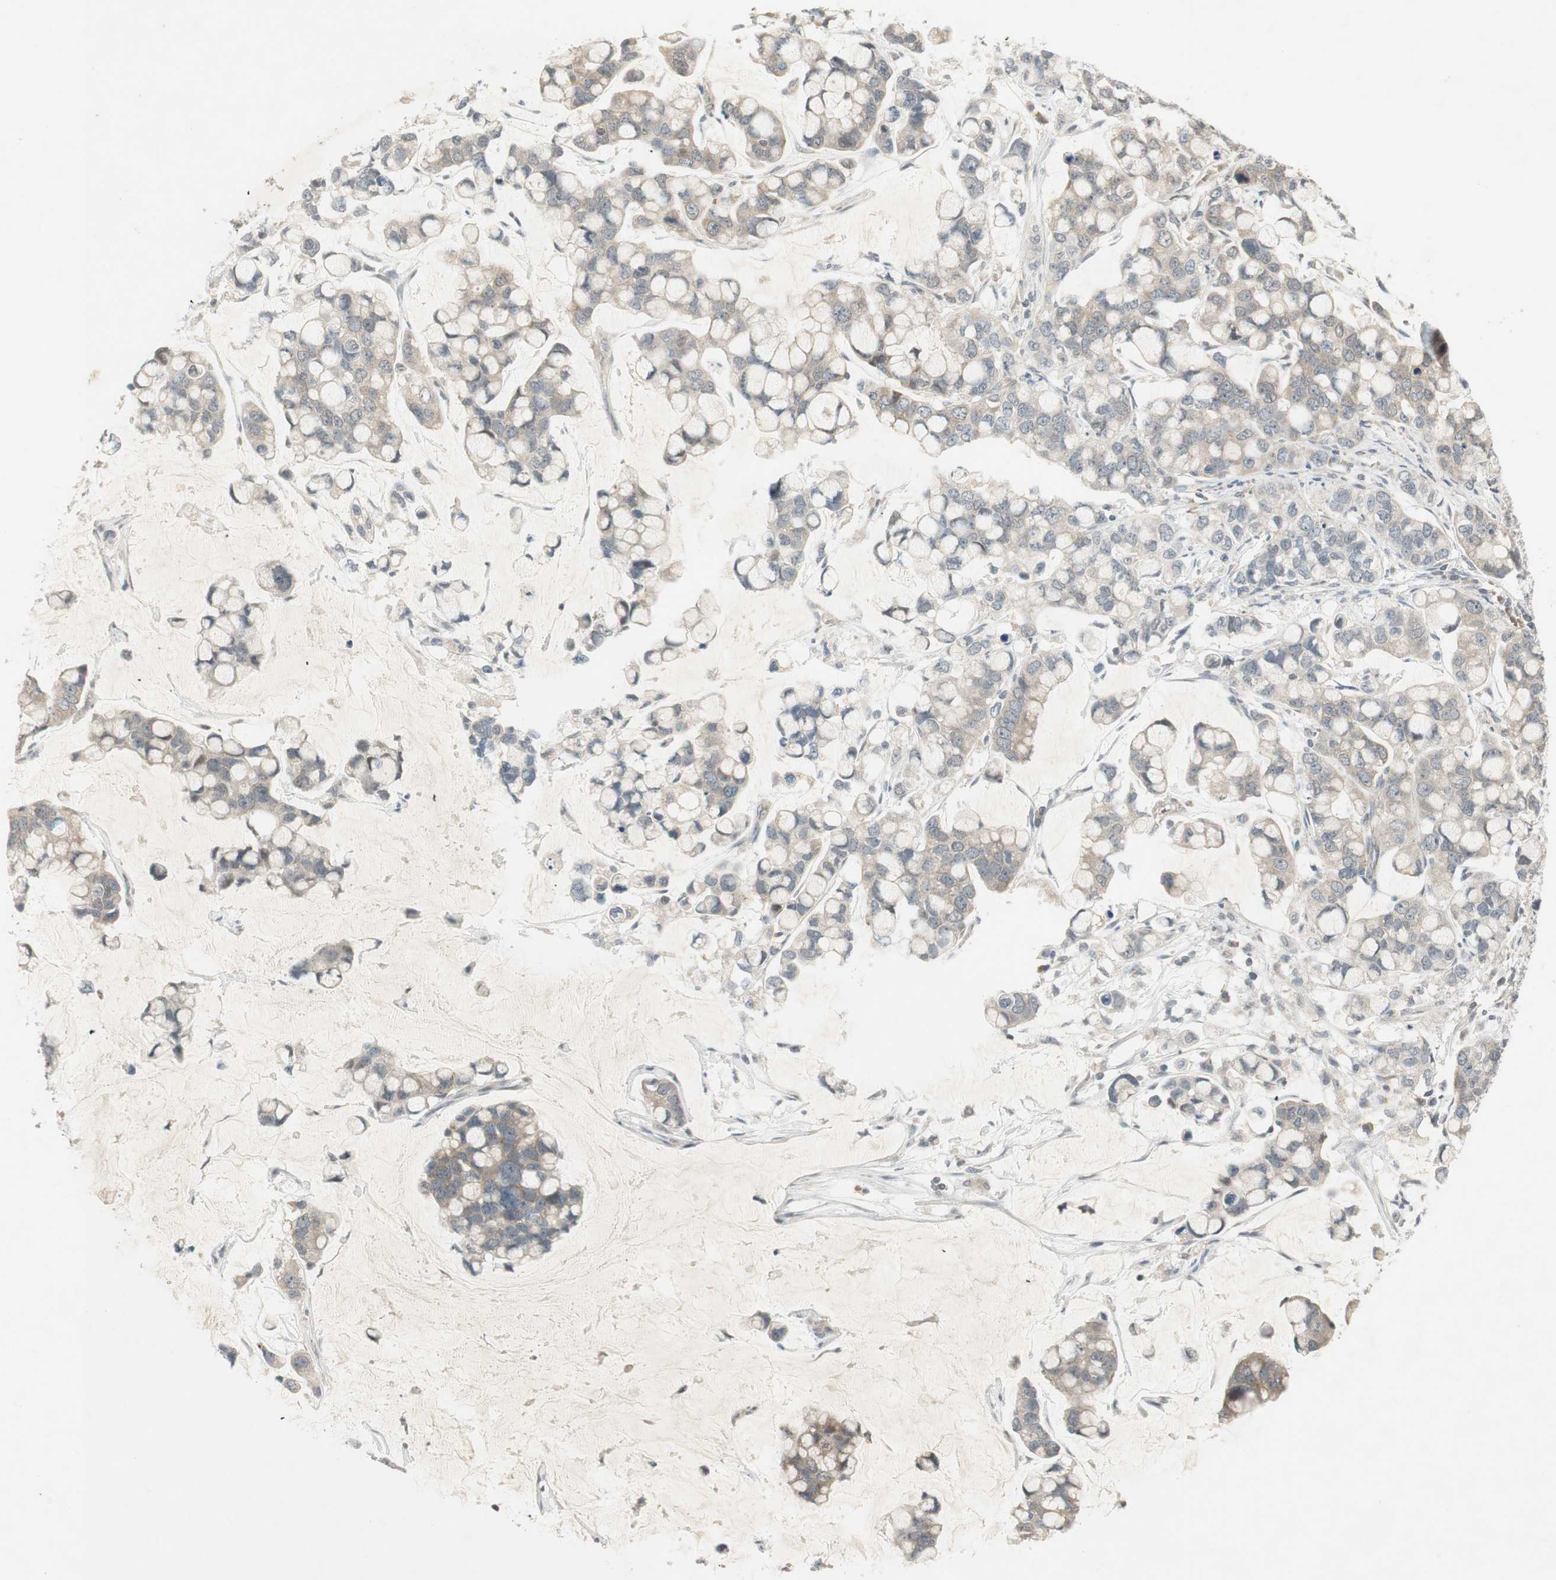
{"staining": {"intensity": "weak", "quantity": ">75%", "location": "cytoplasmic/membranous"}, "tissue": "stomach cancer", "cell_type": "Tumor cells", "image_type": "cancer", "snomed": [{"axis": "morphology", "description": "Adenocarcinoma, NOS"}, {"axis": "topography", "description": "Stomach, lower"}], "caption": "A photomicrograph of human stomach cancer (adenocarcinoma) stained for a protein demonstrates weak cytoplasmic/membranous brown staining in tumor cells.", "gene": "USP2", "patient": {"sex": "male", "age": 84}}